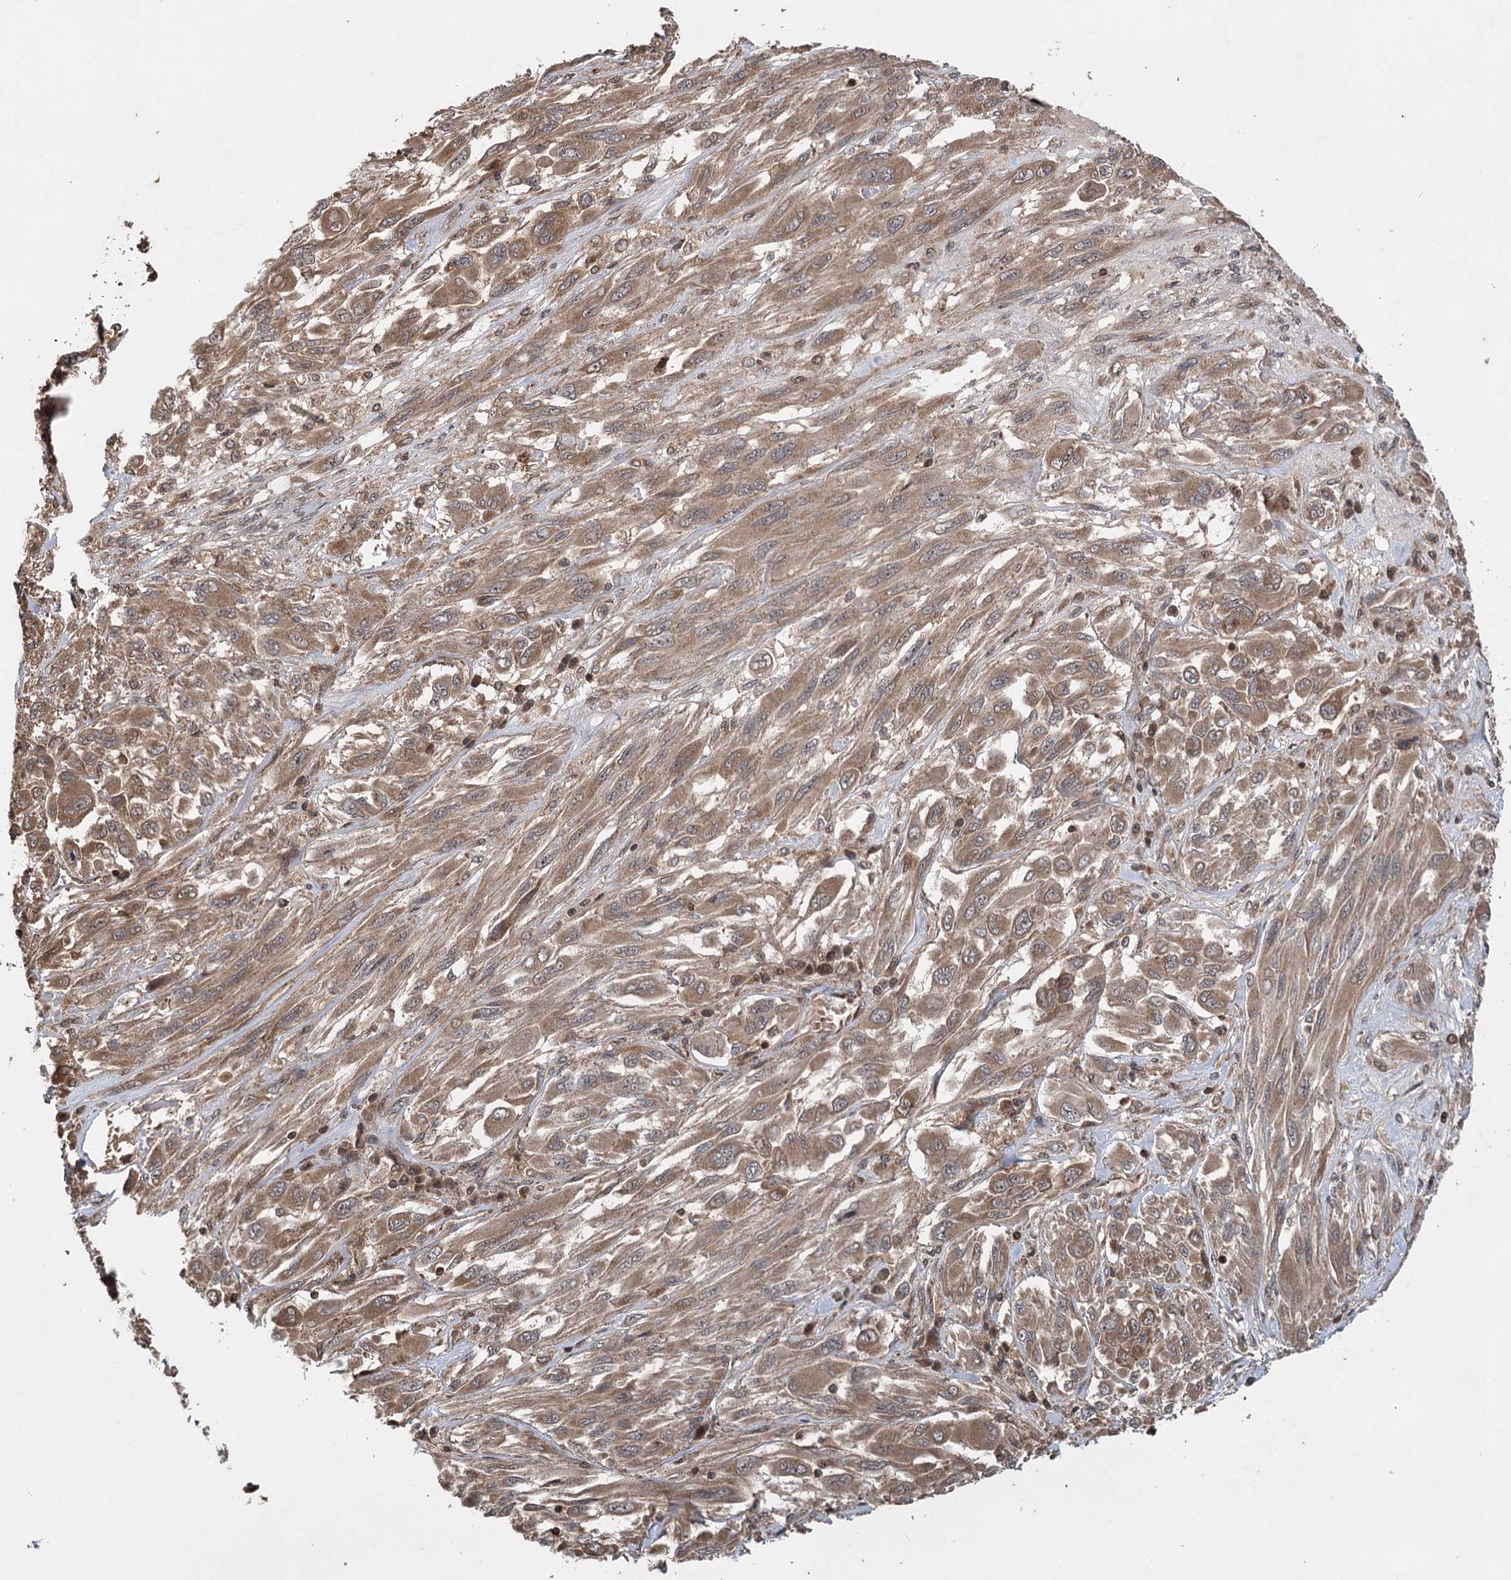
{"staining": {"intensity": "moderate", "quantity": ">75%", "location": "cytoplasmic/membranous"}, "tissue": "melanoma", "cell_type": "Tumor cells", "image_type": "cancer", "snomed": [{"axis": "morphology", "description": "Malignant melanoma, NOS"}, {"axis": "topography", "description": "Skin"}], "caption": "Moderate cytoplasmic/membranous staining is present in about >75% of tumor cells in melanoma.", "gene": "INSIG2", "patient": {"sex": "female", "age": 91}}